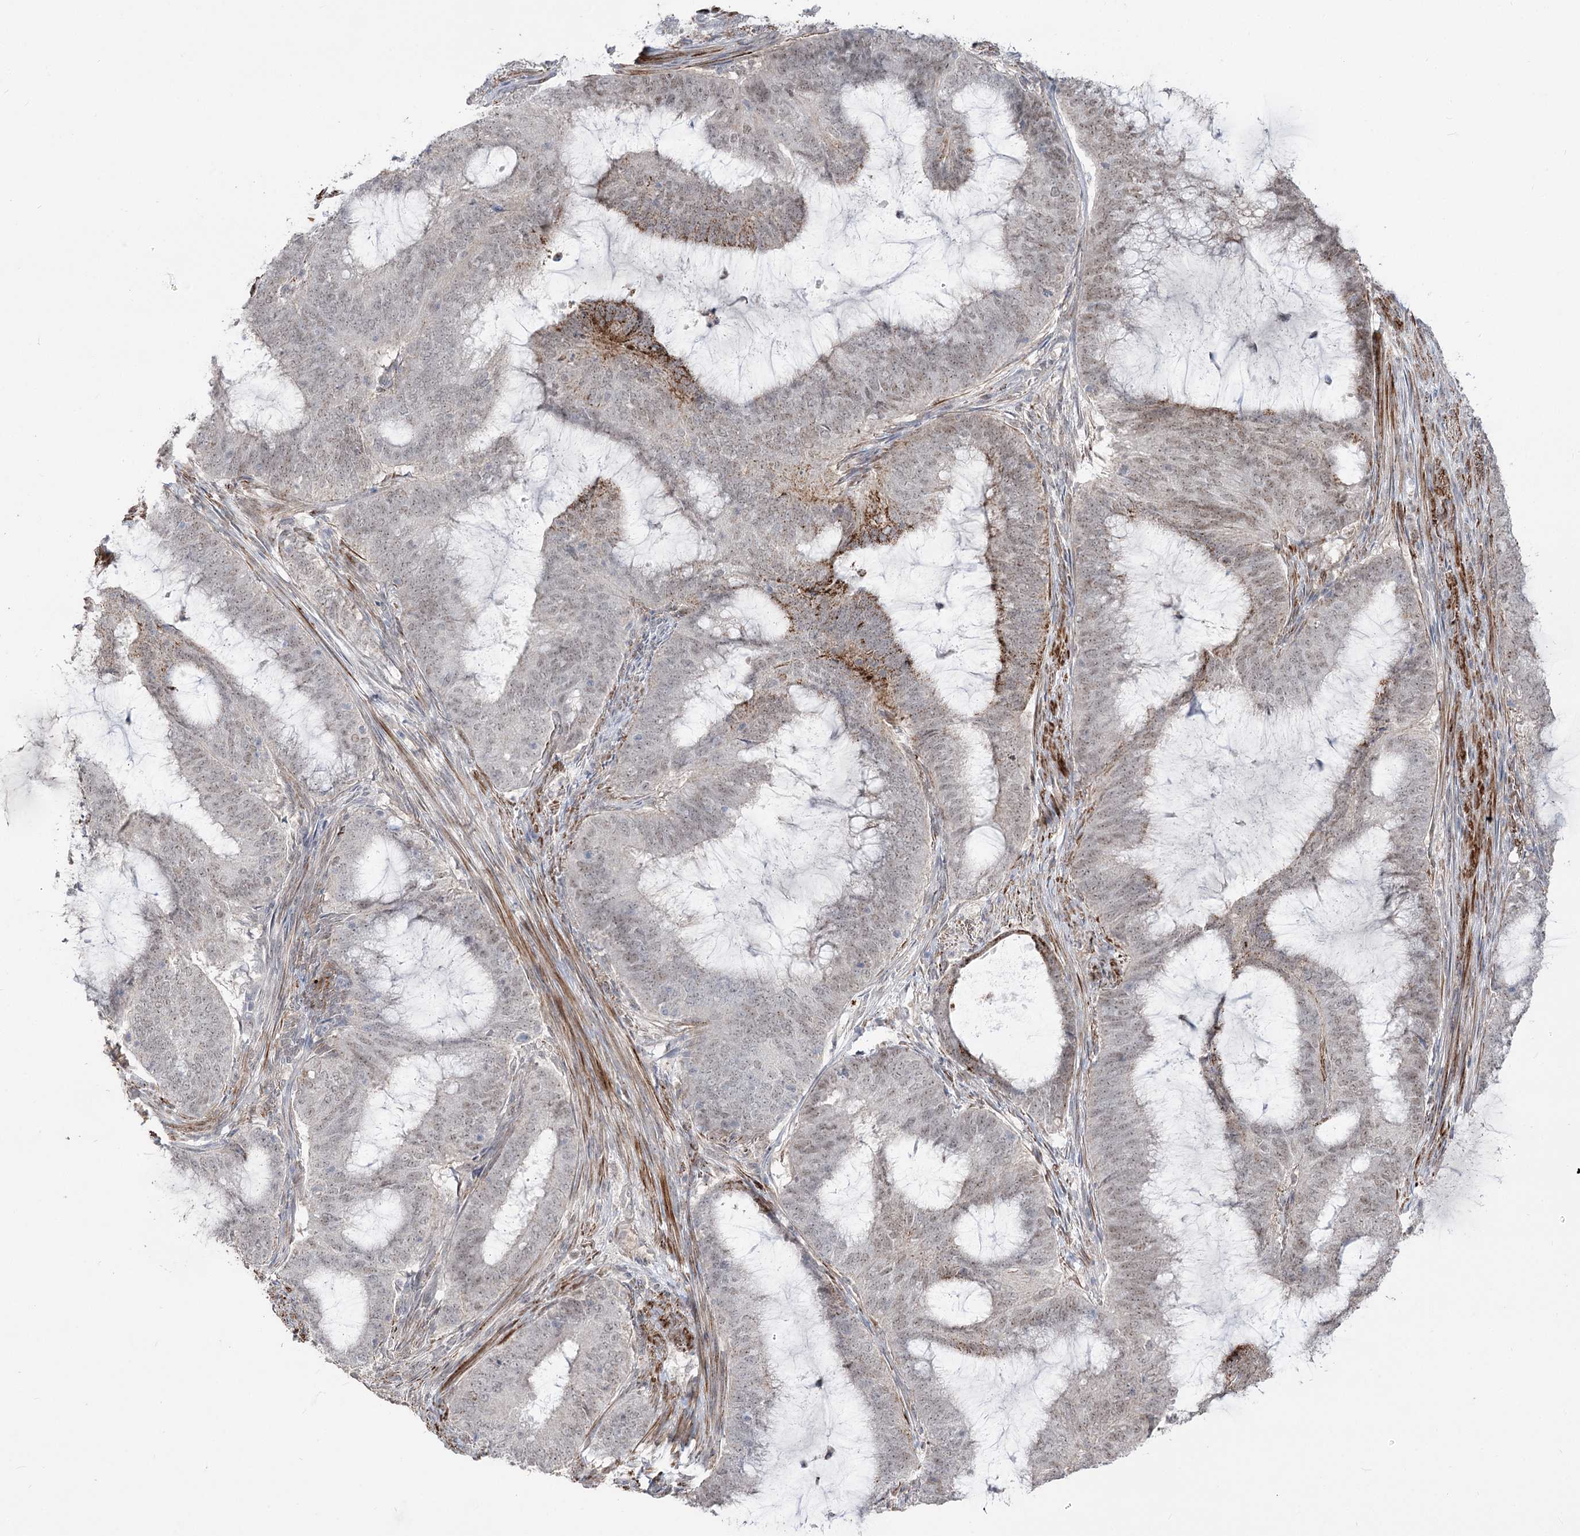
{"staining": {"intensity": "weak", "quantity": "25%-75%", "location": "nuclear"}, "tissue": "endometrial cancer", "cell_type": "Tumor cells", "image_type": "cancer", "snomed": [{"axis": "morphology", "description": "Adenocarcinoma, NOS"}, {"axis": "topography", "description": "Endometrium"}], "caption": "This is a histology image of IHC staining of endometrial cancer, which shows weak positivity in the nuclear of tumor cells.", "gene": "ZSCAN23", "patient": {"sex": "female", "age": 51}}